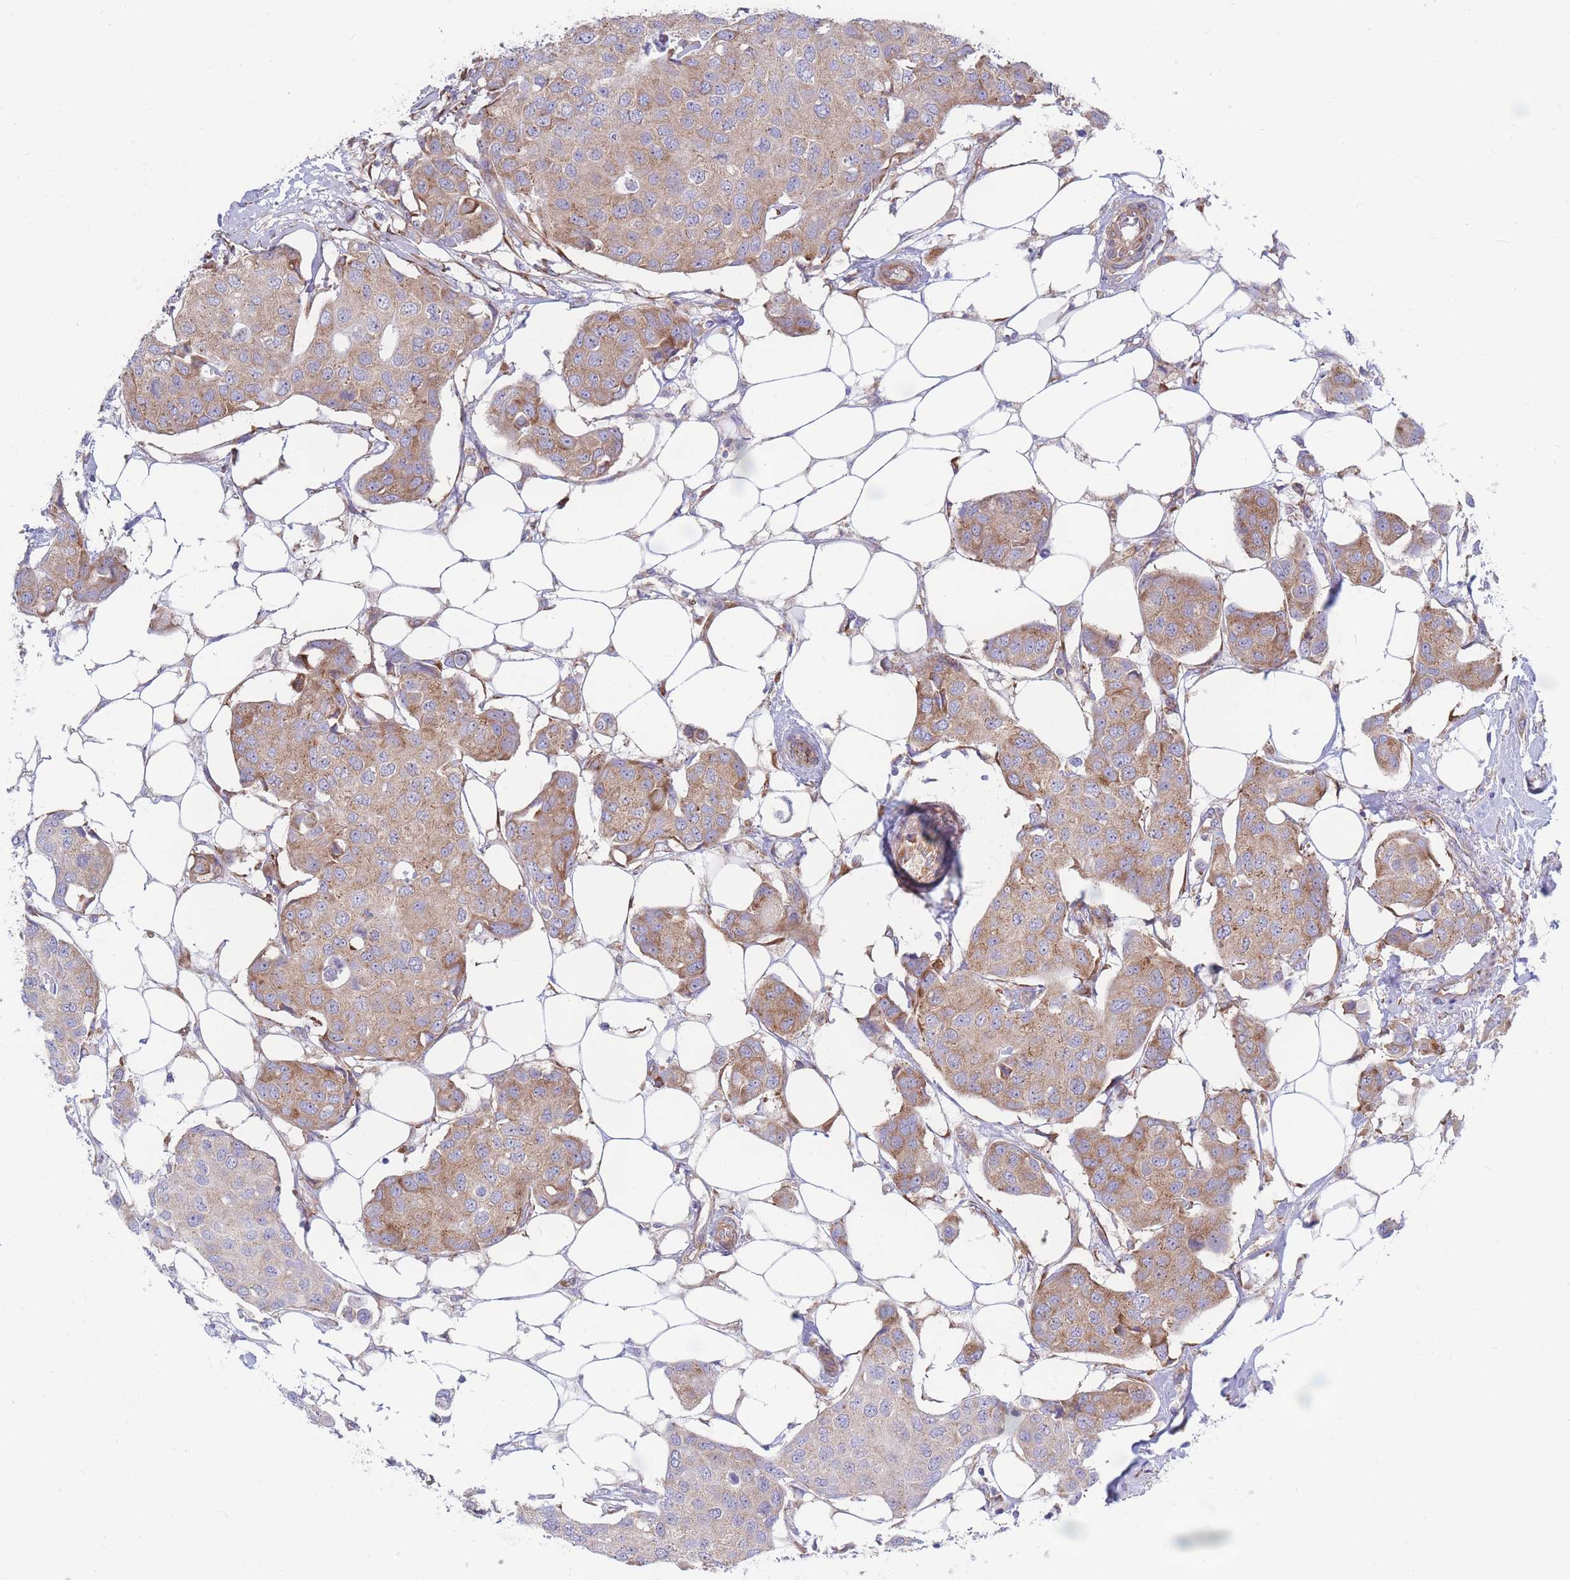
{"staining": {"intensity": "moderate", "quantity": "25%-75%", "location": "cytoplasmic/membranous"}, "tissue": "breast cancer", "cell_type": "Tumor cells", "image_type": "cancer", "snomed": [{"axis": "morphology", "description": "Duct carcinoma"}, {"axis": "topography", "description": "Breast"}, {"axis": "topography", "description": "Lymph node"}], "caption": "IHC of breast cancer (invasive ductal carcinoma) displays medium levels of moderate cytoplasmic/membranous staining in about 25%-75% of tumor cells.", "gene": "RPL8", "patient": {"sex": "female", "age": 80}}